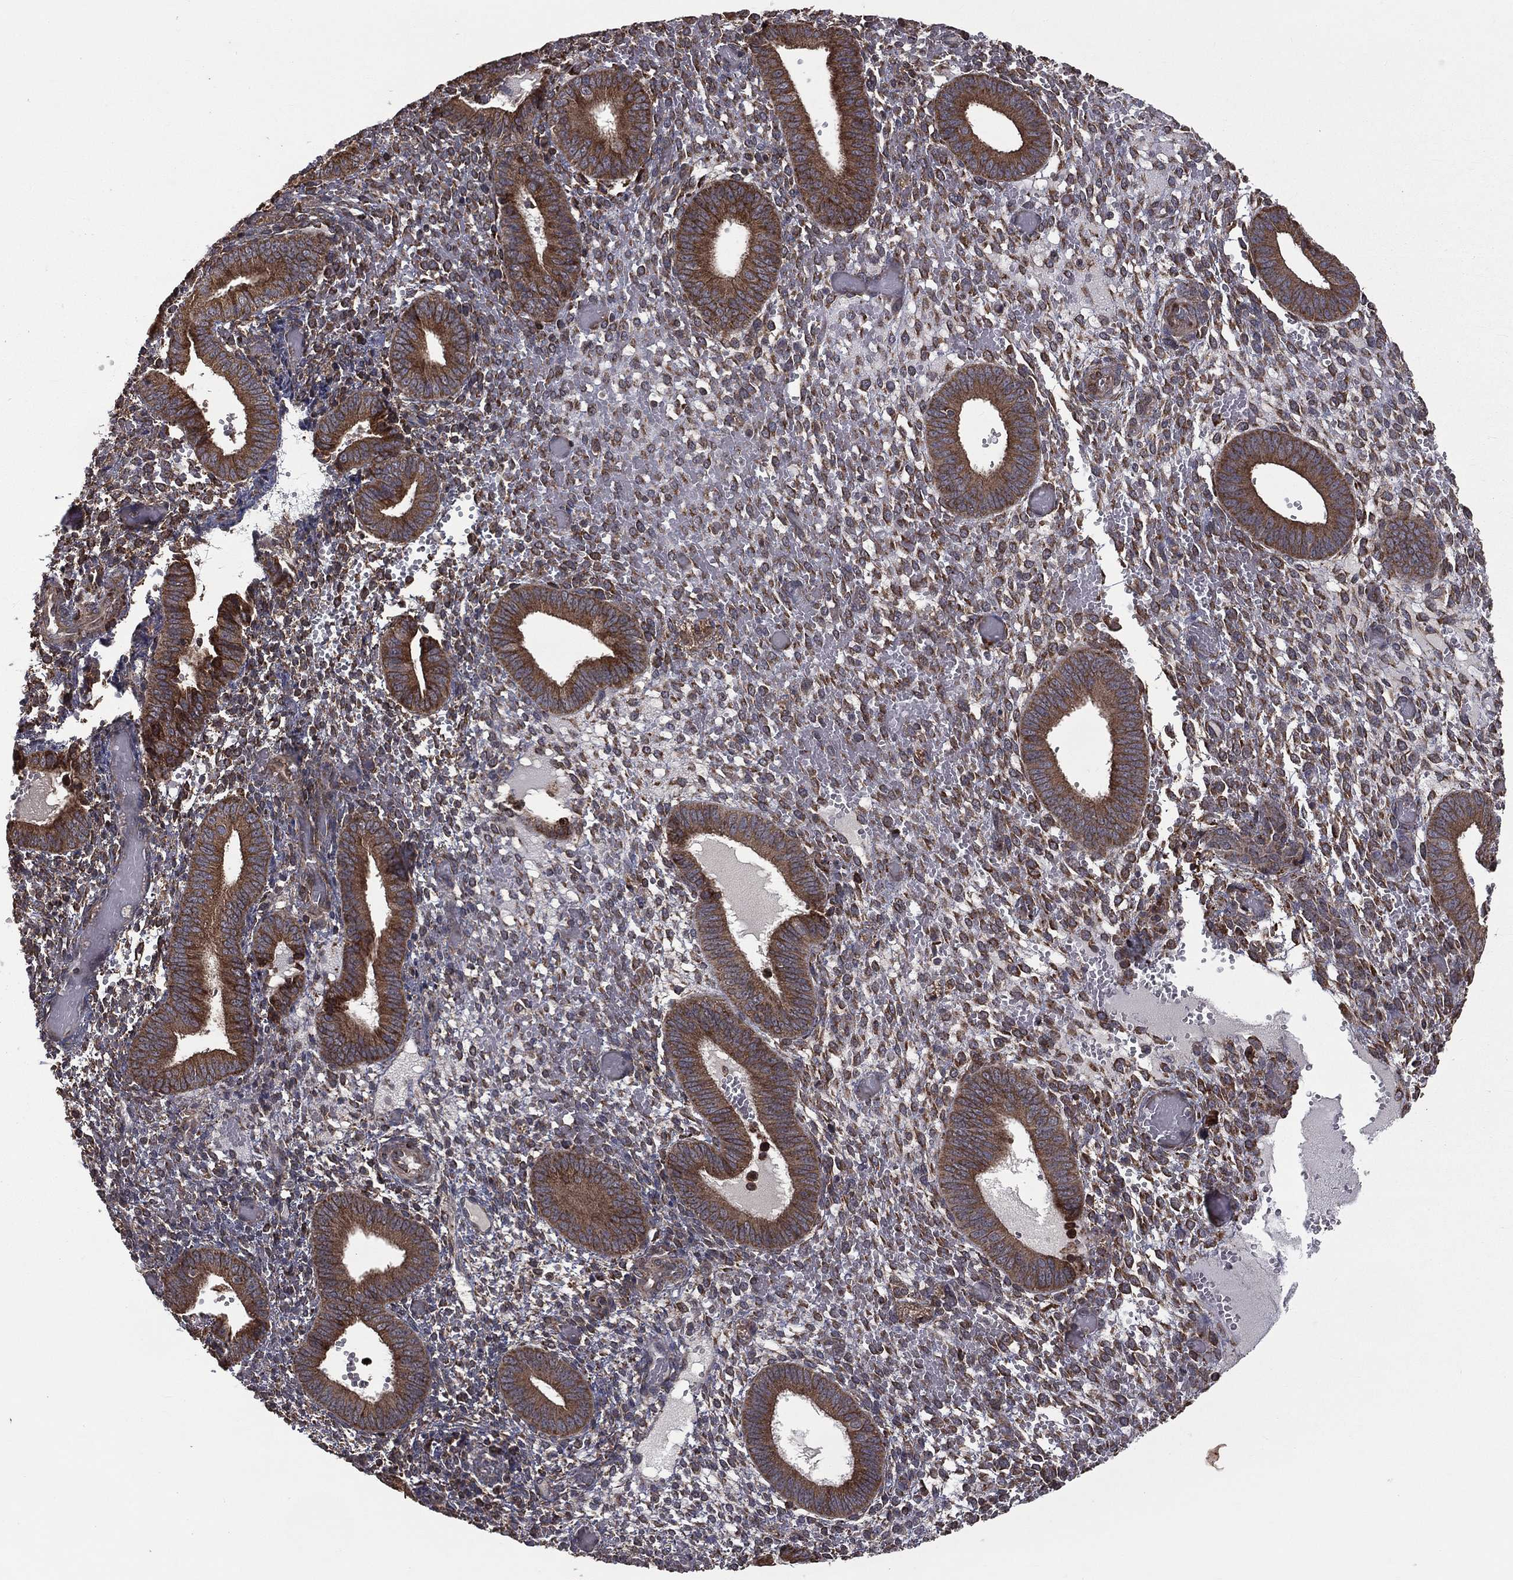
{"staining": {"intensity": "moderate", "quantity": "25%-75%", "location": "cytoplasmic/membranous"}, "tissue": "endometrium", "cell_type": "Cells in endometrial stroma", "image_type": "normal", "snomed": [{"axis": "morphology", "description": "Normal tissue, NOS"}, {"axis": "topography", "description": "Endometrium"}], "caption": "Brown immunohistochemical staining in benign human endometrium exhibits moderate cytoplasmic/membranous expression in approximately 25%-75% of cells in endometrial stroma.", "gene": "OLFML1", "patient": {"sex": "female", "age": 42}}